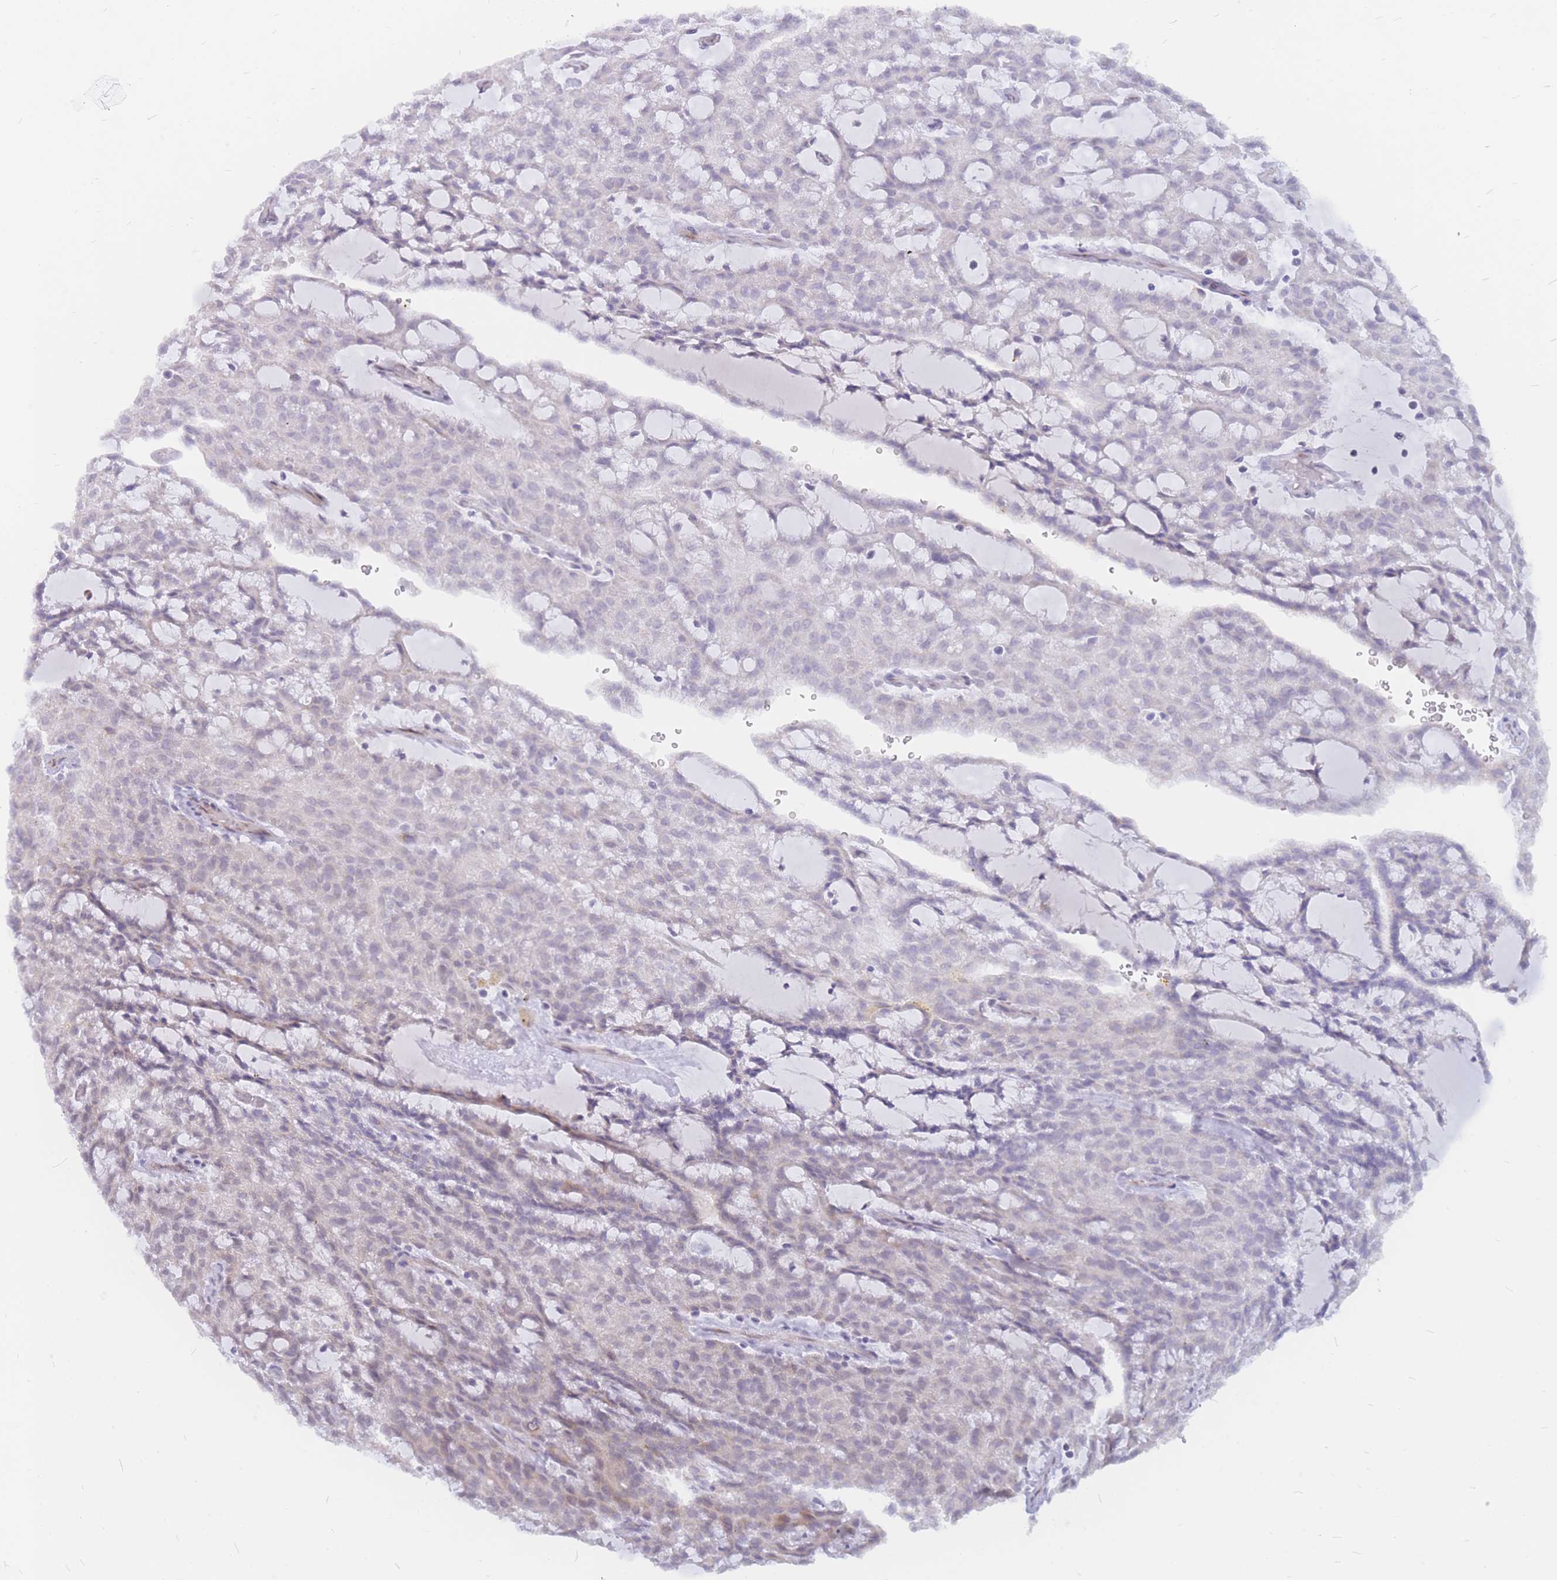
{"staining": {"intensity": "negative", "quantity": "none", "location": "none"}, "tissue": "renal cancer", "cell_type": "Tumor cells", "image_type": "cancer", "snomed": [{"axis": "morphology", "description": "Adenocarcinoma, NOS"}, {"axis": "topography", "description": "Kidney"}], "caption": "Renal adenocarcinoma was stained to show a protein in brown. There is no significant positivity in tumor cells. The staining is performed using DAB (3,3'-diaminobenzidine) brown chromogen with nuclei counter-stained in using hematoxylin.", "gene": "ADD2", "patient": {"sex": "male", "age": 63}}